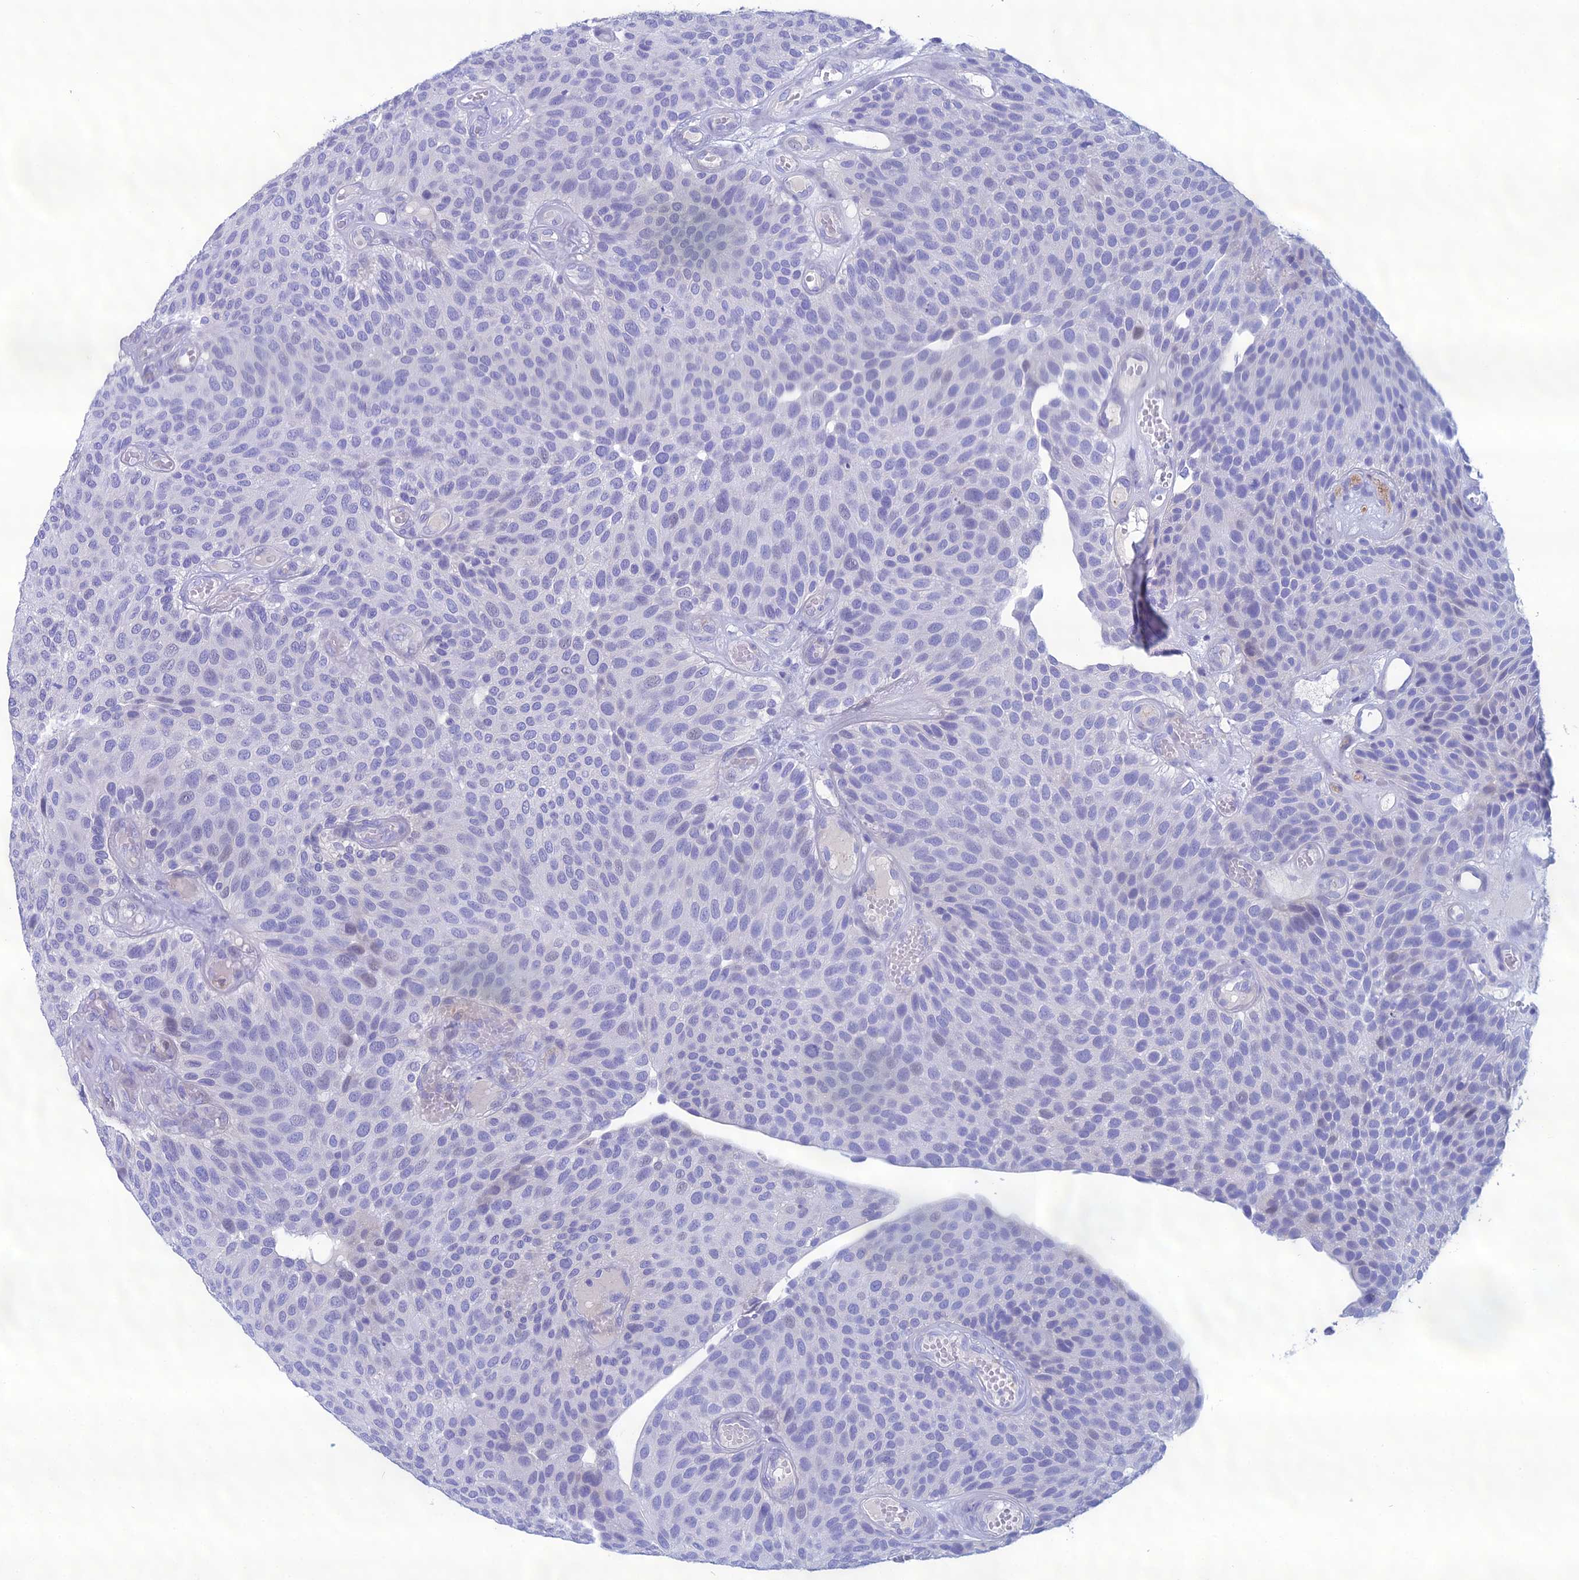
{"staining": {"intensity": "negative", "quantity": "none", "location": "none"}, "tissue": "urothelial cancer", "cell_type": "Tumor cells", "image_type": "cancer", "snomed": [{"axis": "morphology", "description": "Urothelial carcinoma, Low grade"}, {"axis": "topography", "description": "Urinary bladder"}], "caption": "Histopathology image shows no protein staining in tumor cells of urothelial cancer tissue. (Stains: DAB (3,3'-diaminobenzidine) IHC with hematoxylin counter stain, Microscopy: brightfield microscopy at high magnification).", "gene": "CRB2", "patient": {"sex": "male", "age": 89}}